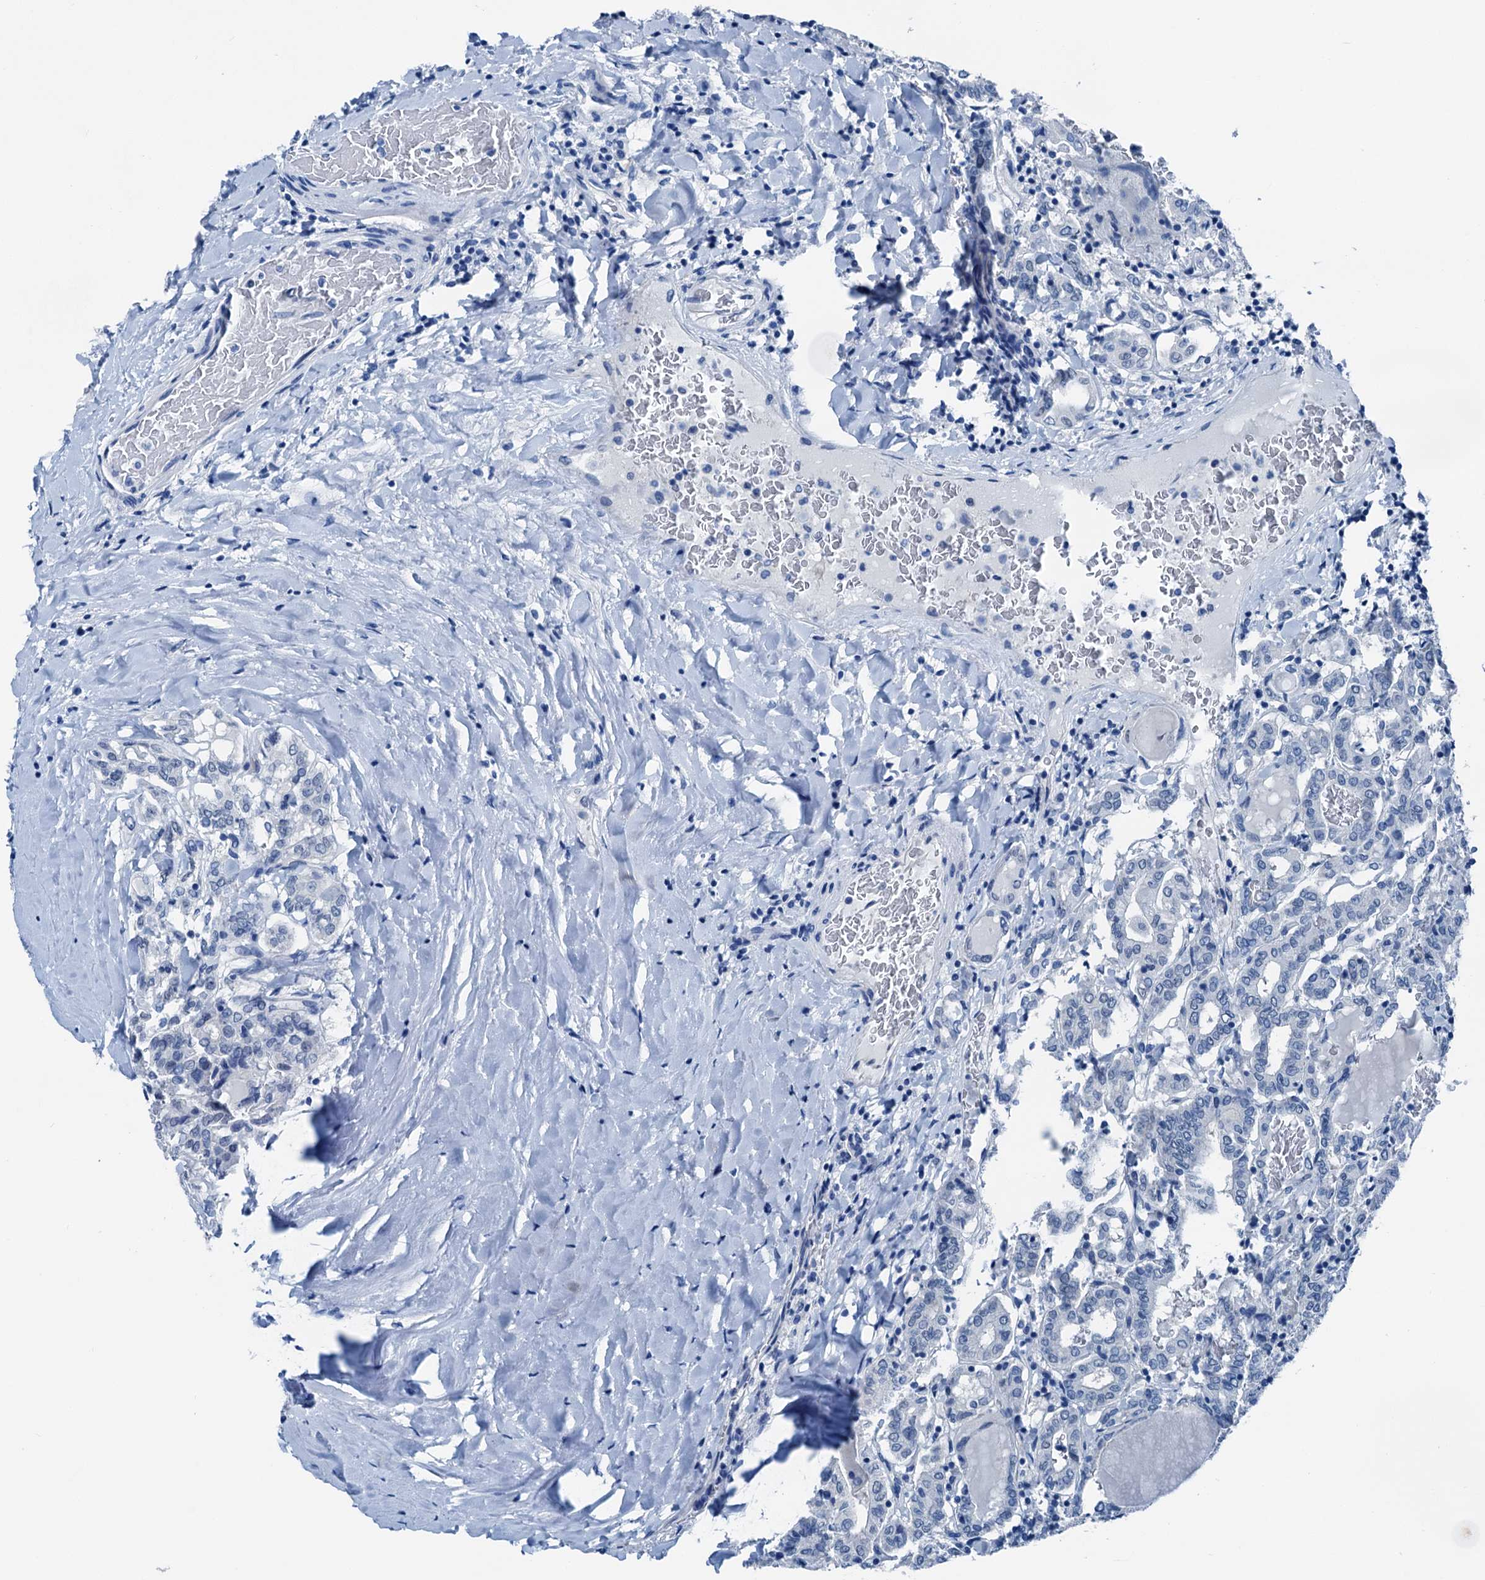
{"staining": {"intensity": "negative", "quantity": "none", "location": "none"}, "tissue": "thyroid cancer", "cell_type": "Tumor cells", "image_type": "cancer", "snomed": [{"axis": "morphology", "description": "Papillary adenocarcinoma, NOS"}, {"axis": "topography", "description": "Thyroid gland"}], "caption": "Protein analysis of thyroid papillary adenocarcinoma shows no significant positivity in tumor cells.", "gene": "CBLN3", "patient": {"sex": "female", "age": 72}}